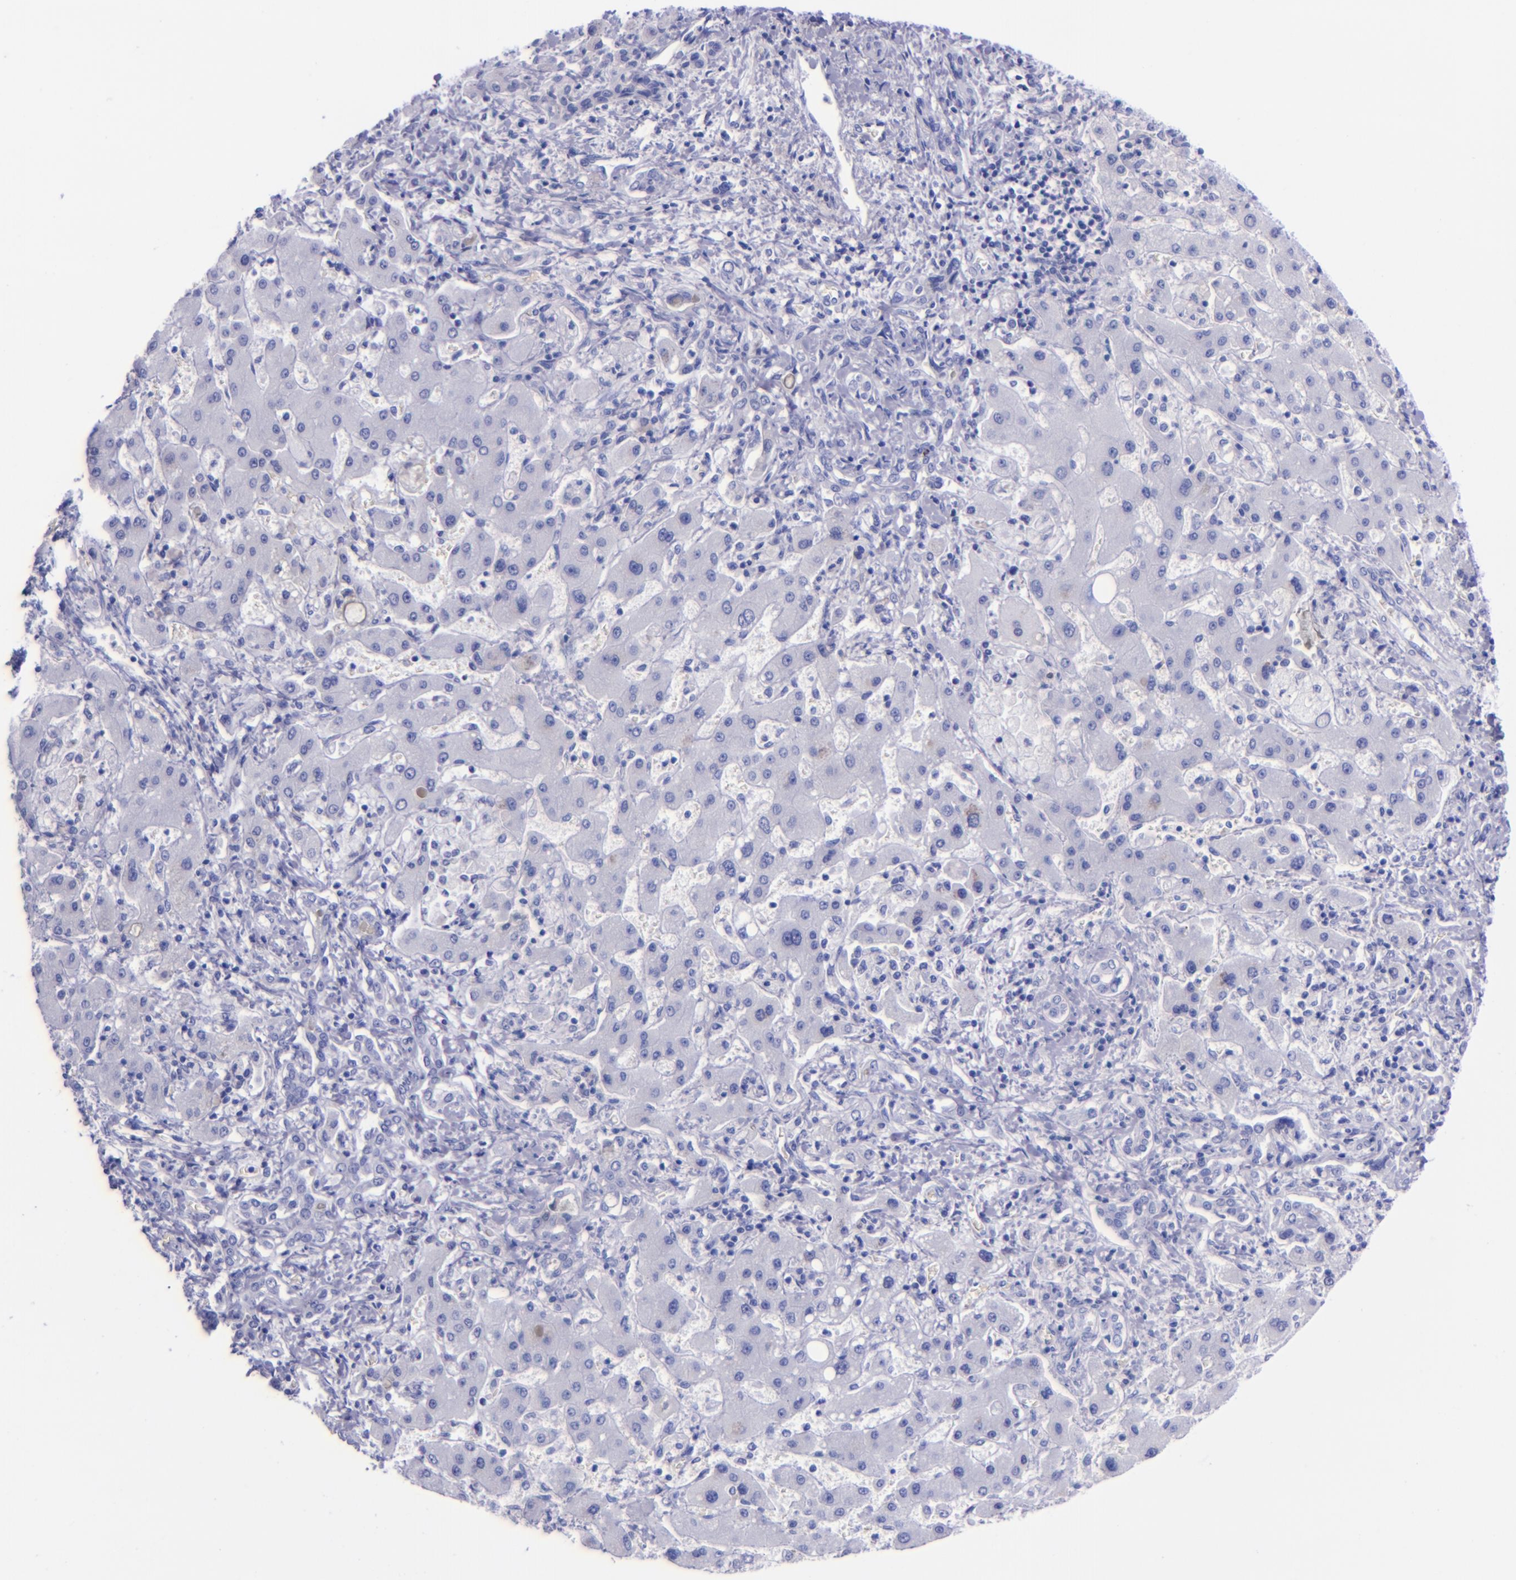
{"staining": {"intensity": "negative", "quantity": "none", "location": "none"}, "tissue": "liver cancer", "cell_type": "Tumor cells", "image_type": "cancer", "snomed": [{"axis": "morphology", "description": "Cholangiocarcinoma"}, {"axis": "topography", "description": "Liver"}], "caption": "IHC of human liver cancer (cholangiocarcinoma) reveals no positivity in tumor cells. (DAB immunohistochemistry (IHC) with hematoxylin counter stain).", "gene": "LAG3", "patient": {"sex": "male", "age": 50}}